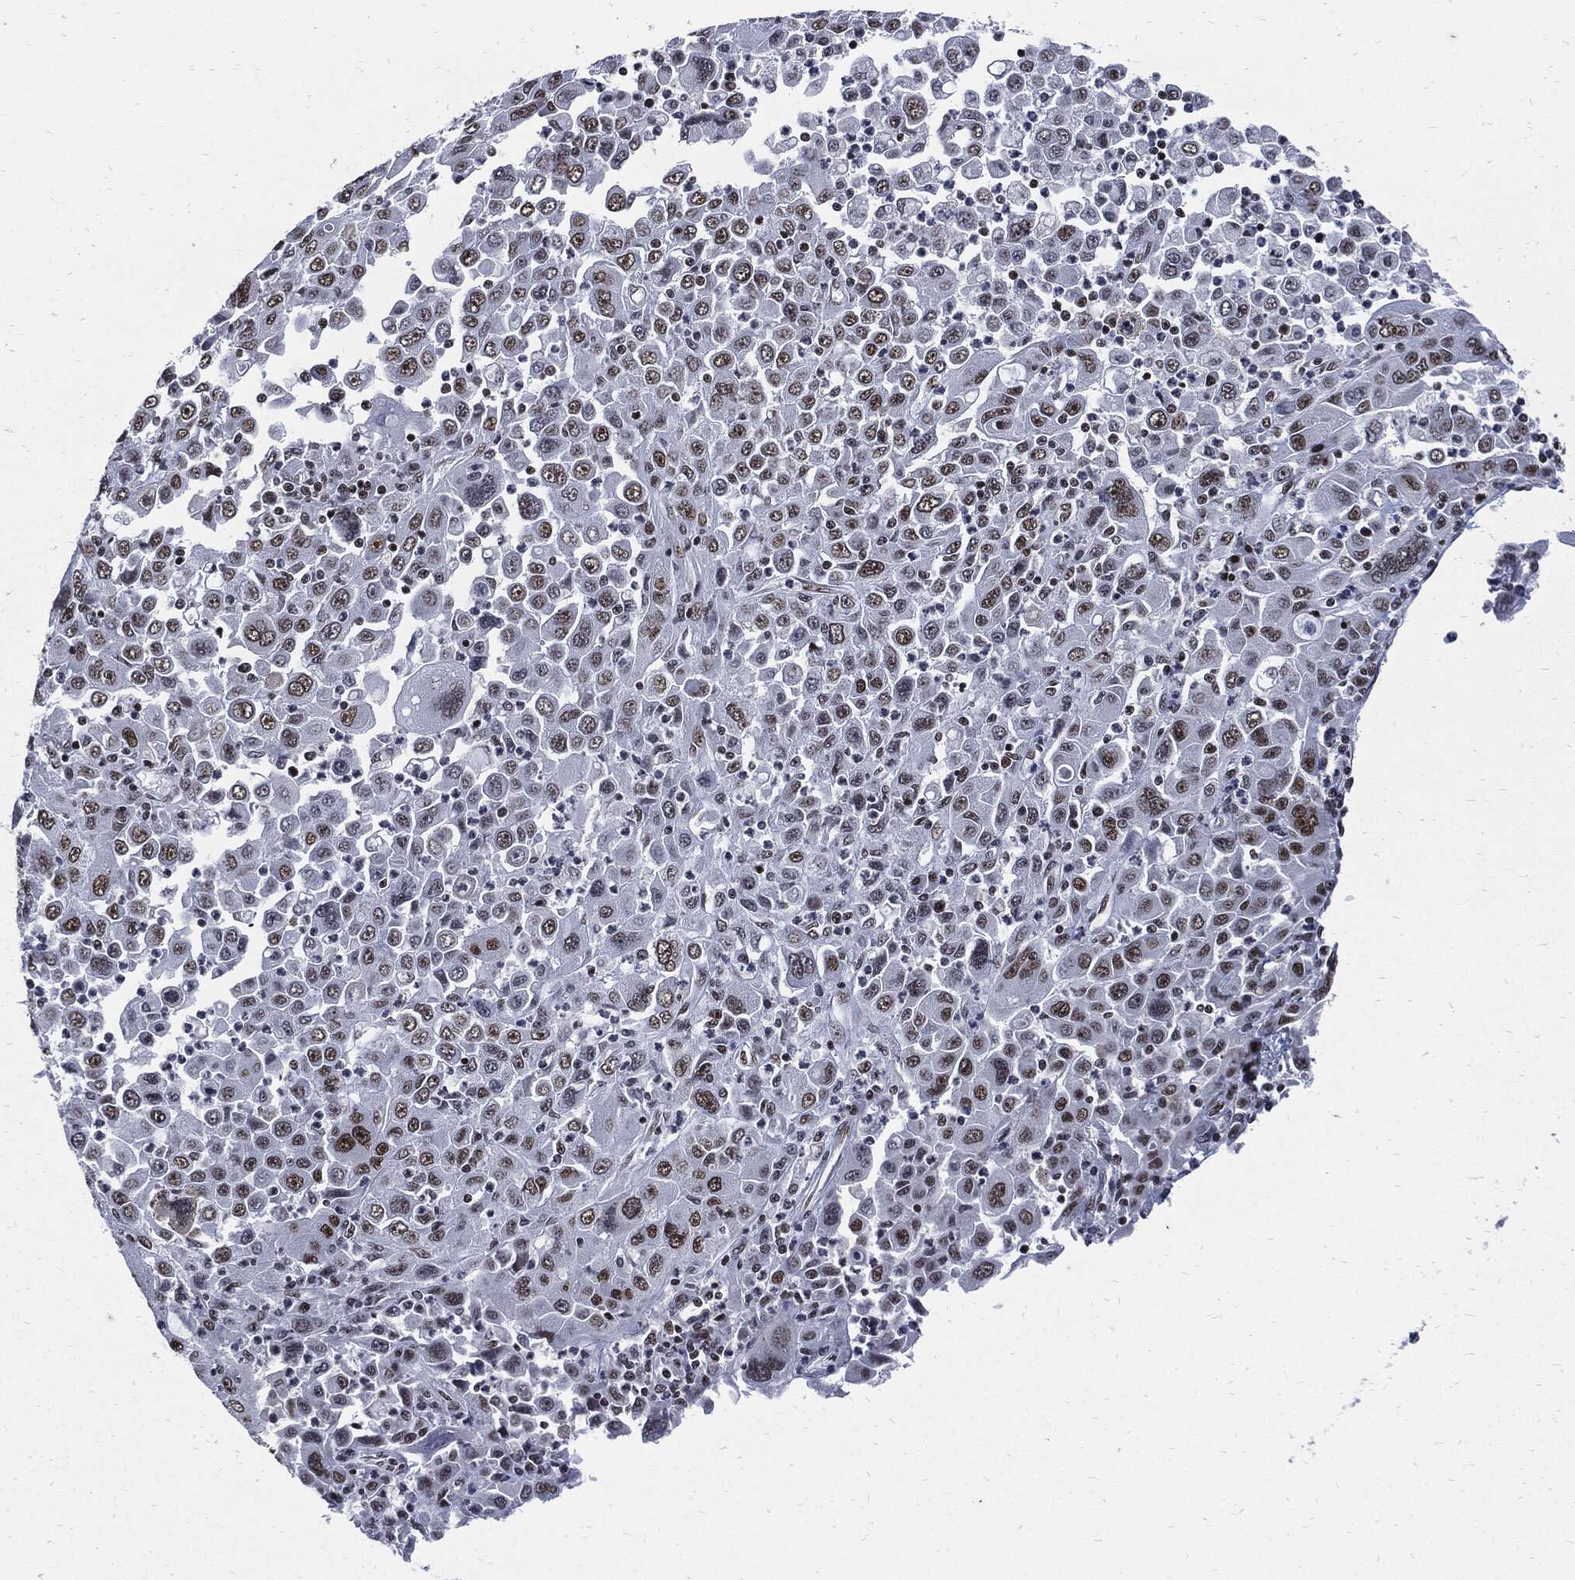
{"staining": {"intensity": "moderate", "quantity": "25%-75%", "location": "nuclear"}, "tissue": "stomach cancer", "cell_type": "Tumor cells", "image_type": "cancer", "snomed": [{"axis": "morphology", "description": "Adenocarcinoma, NOS"}, {"axis": "topography", "description": "Stomach"}], "caption": "Stomach adenocarcinoma tissue reveals moderate nuclear expression in about 25%-75% of tumor cells (Stains: DAB (3,3'-diaminobenzidine) in brown, nuclei in blue, Microscopy: brightfield microscopy at high magnification).", "gene": "TERF2", "patient": {"sex": "male", "age": 56}}